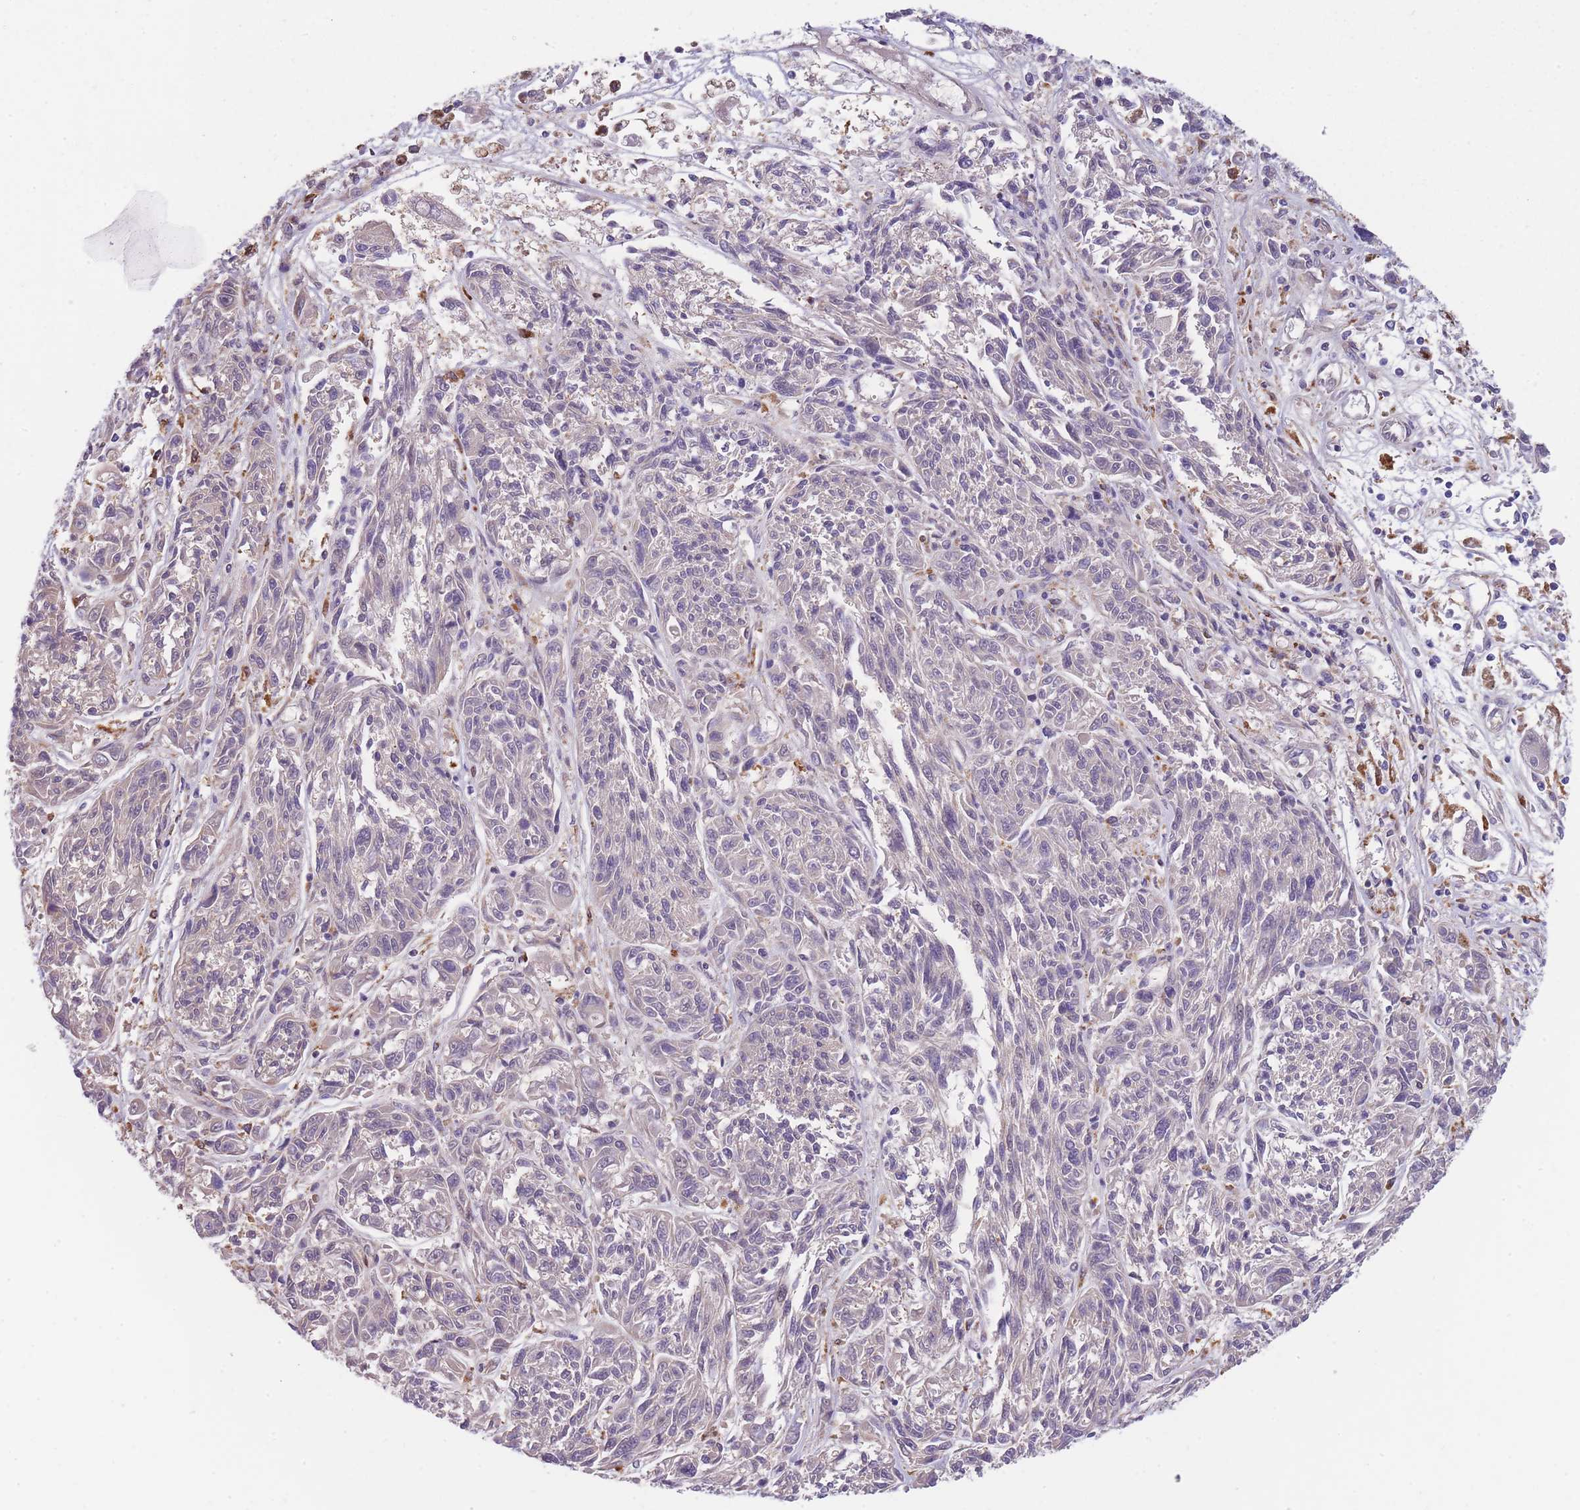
{"staining": {"intensity": "negative", "quantity": "none", "location": "none"}, "tissue": "melanoma", "cell_type": "Tumor cells", "image_type": "cancer", "snomed": [{"axis": "morphology", "description": "Malignant melanoma, NOS"}, {"axis": "topography", "description": "Skin"}], "caption": "This photomicrograph is of melanoma stained with immunohistochemistry to label a protein in brown with the nuclei are counter-stained blue. There is no expression in tumor cells.", "gene": "GNAT1", "patient": {"sex": "male", "age": 53}}